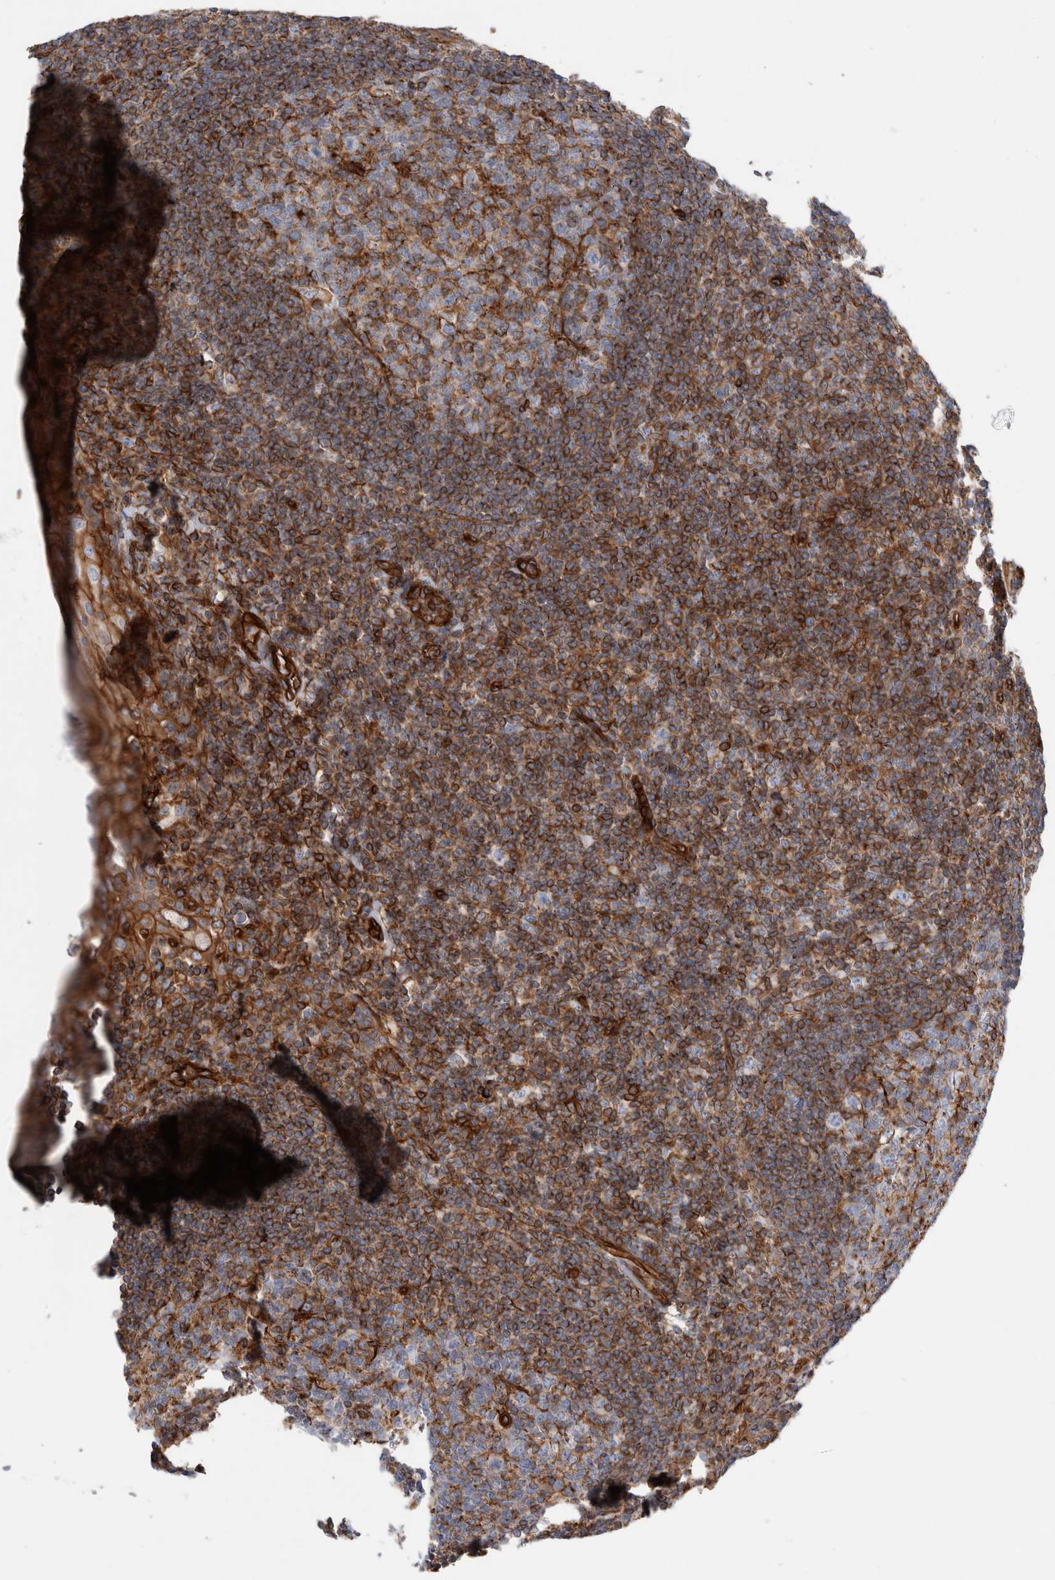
{"staining": {"intensity": "moderate", "quantity": "25%-75%", "location": "cytoplasmic/membranous"}, "tissue": "tonsil", "cell_type": "Germinal center cells", "image_type": "normal", "snomed": [{"axis": "morphology", "description": "Normal tissue, NOS"}, {"axis": "topography", "description": "Tonsil"}], "caption": "Moderate cytoplasmic/membranous protein expression is appreciated in approximately 25%-75% of germinal center cells in tonsil. The protein is shown in brown color, while the nuclei are stained blue.", "gene": "PLEC", "patient": {"sex": "male", "age": 37}}